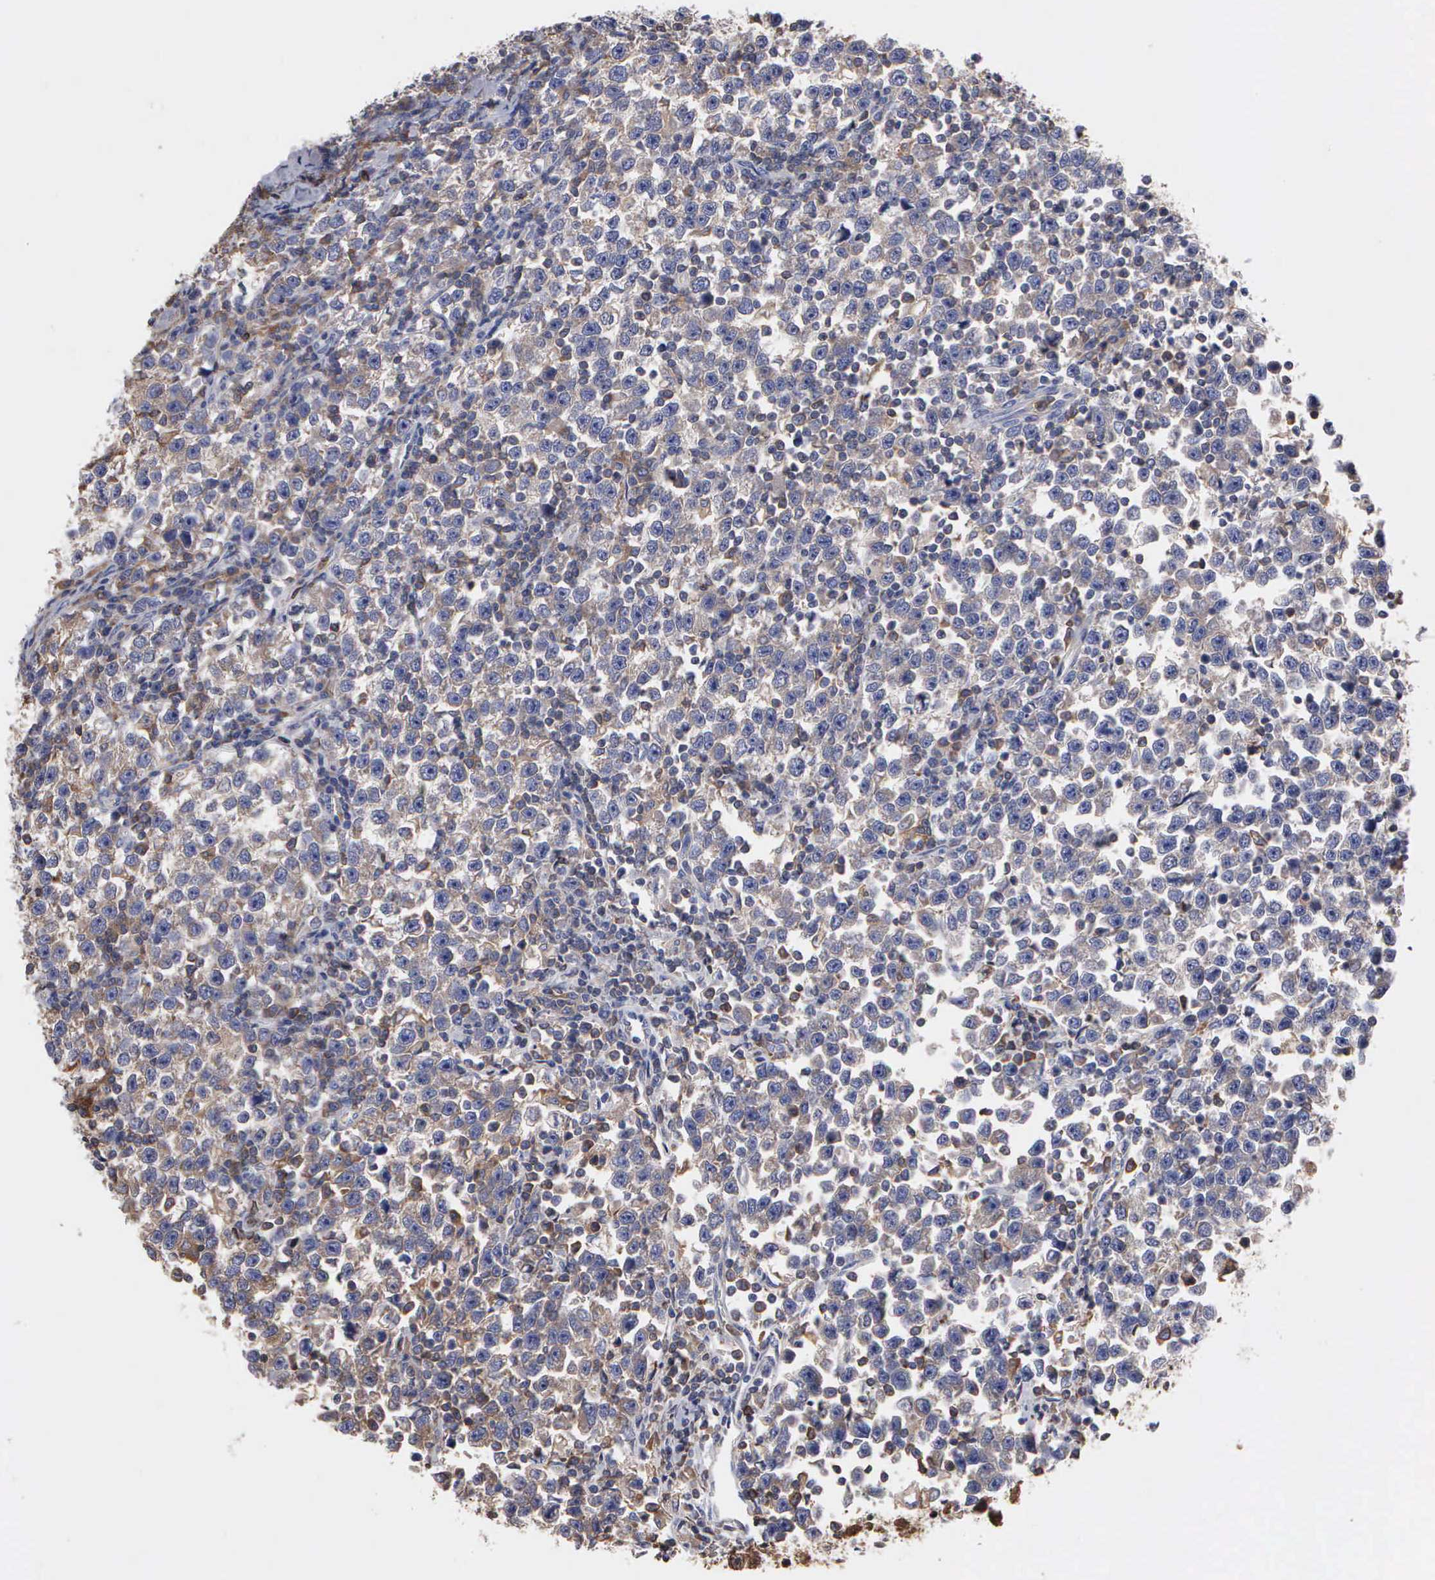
{"staining": {"intensity": "weak", "quantity": "25%-75%", "location": "cytoplasmic/membranous"}, "tissue": "testis cancer", "cell_type": "Tumor cells", "image_type": "cancer", "snomed": [{"axis": "morphology", "description": "Seminoma, NOS"}, {"axis": "topography", "description": "Testis"}], "caption": "Immunohistochemical staining of human testis cancer demonstrates low levels of weak cytoplasmic/membranous protein expression in about 25%-75% of tumor cells.", "gene": "G6PD", "patient": {"sex": "male", "age": 43}}